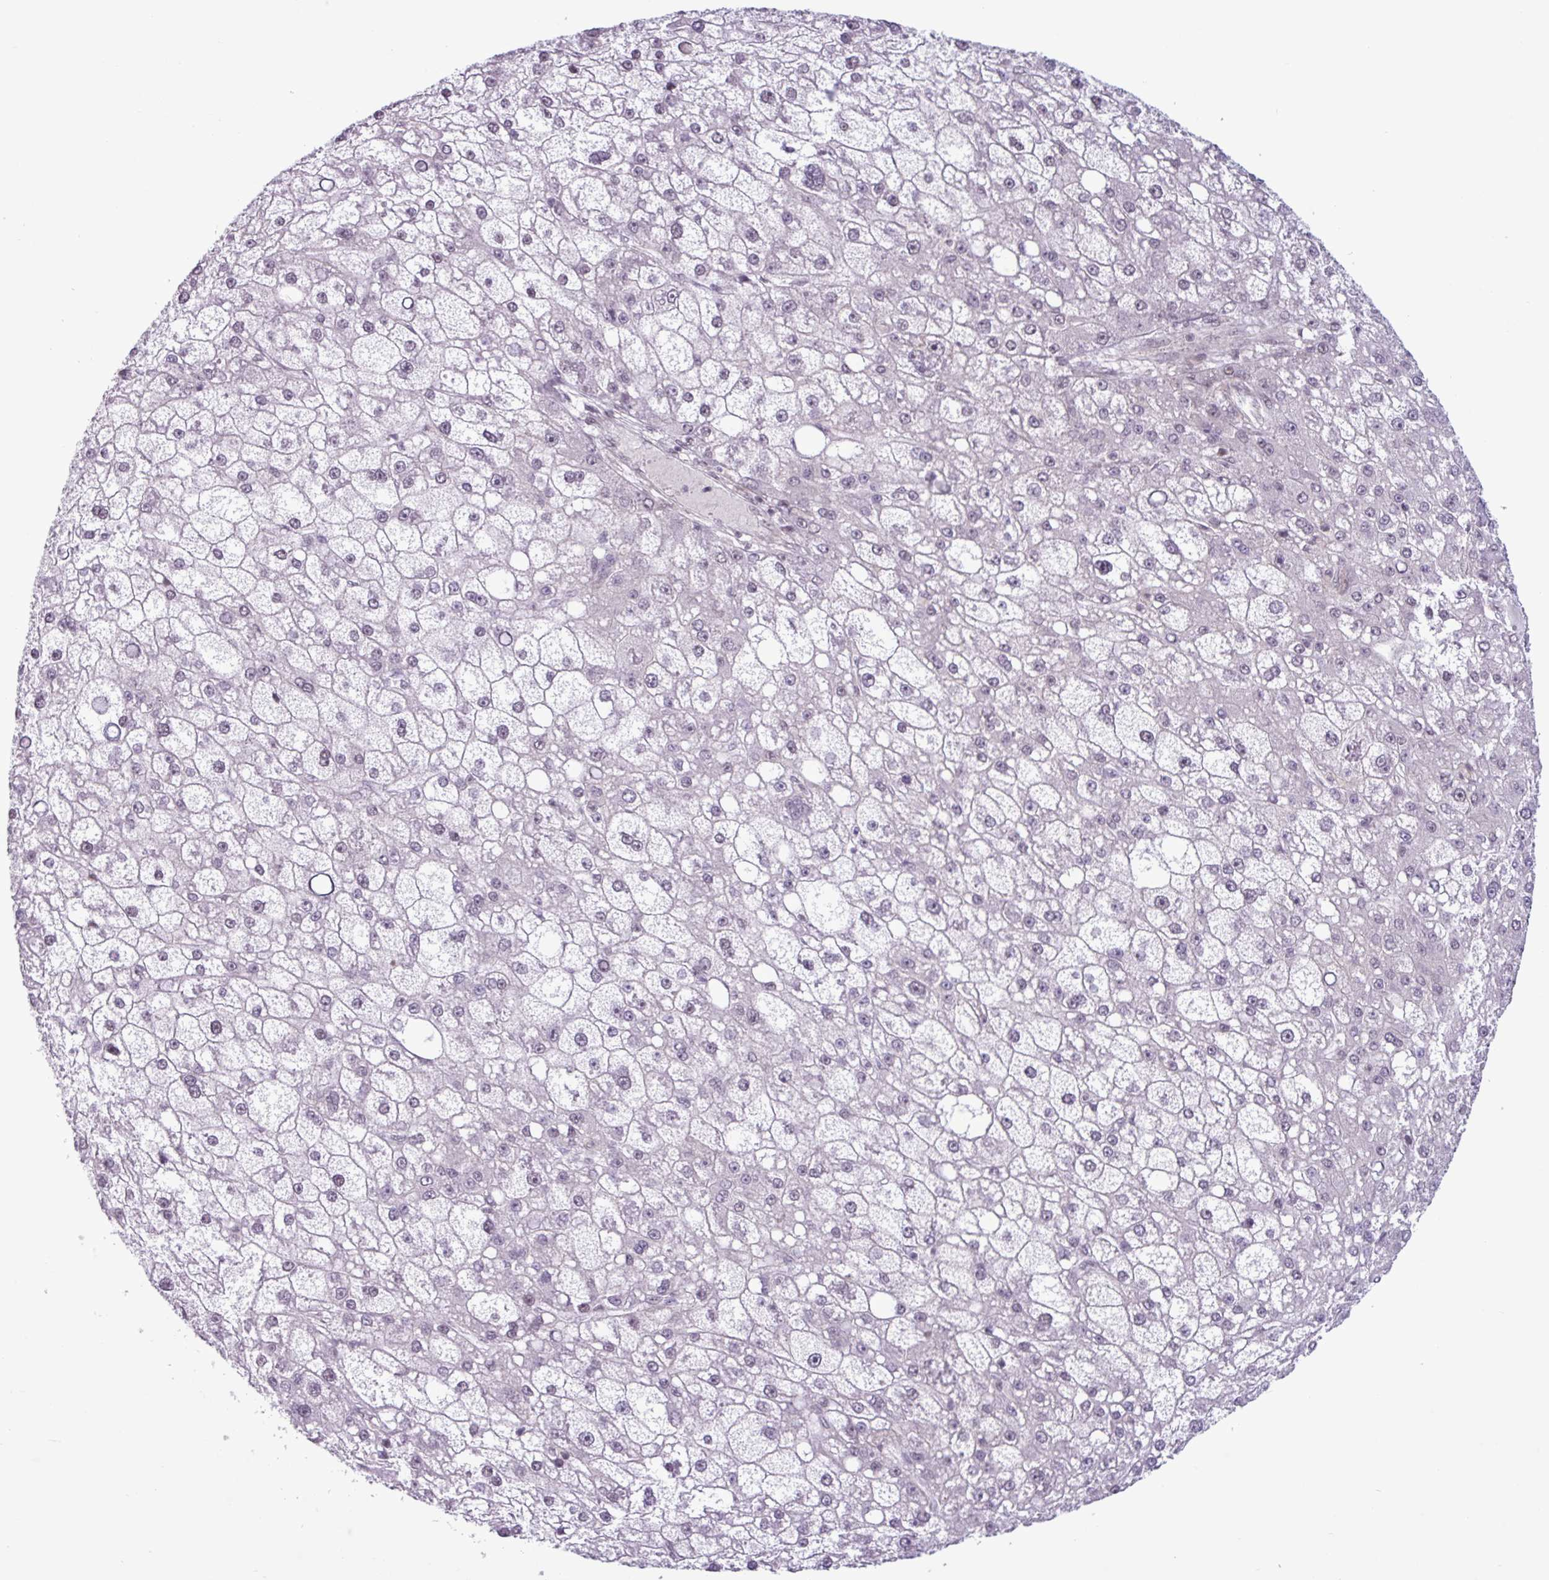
{"staining": {"intensity": "weak", "quantity": "<25%", "location": "nuclear"}, "tissue": "liver cancer", "cell_type": "Tumor cells", "image_type": "cancer", "snomed": [{"axis": "morphology", "description": "Carcinoma, Hepatocellular, NOS"}, {"axis": "topography", "description": "Liver"}], "caption": "IHC image of human liver cancer (hepatocellular carcinoma) stained for a protein (brown), which displays no positivity in tumor cells.", "gene": "NOTCH2", "patient": {"sex": "male", "age": 67}}